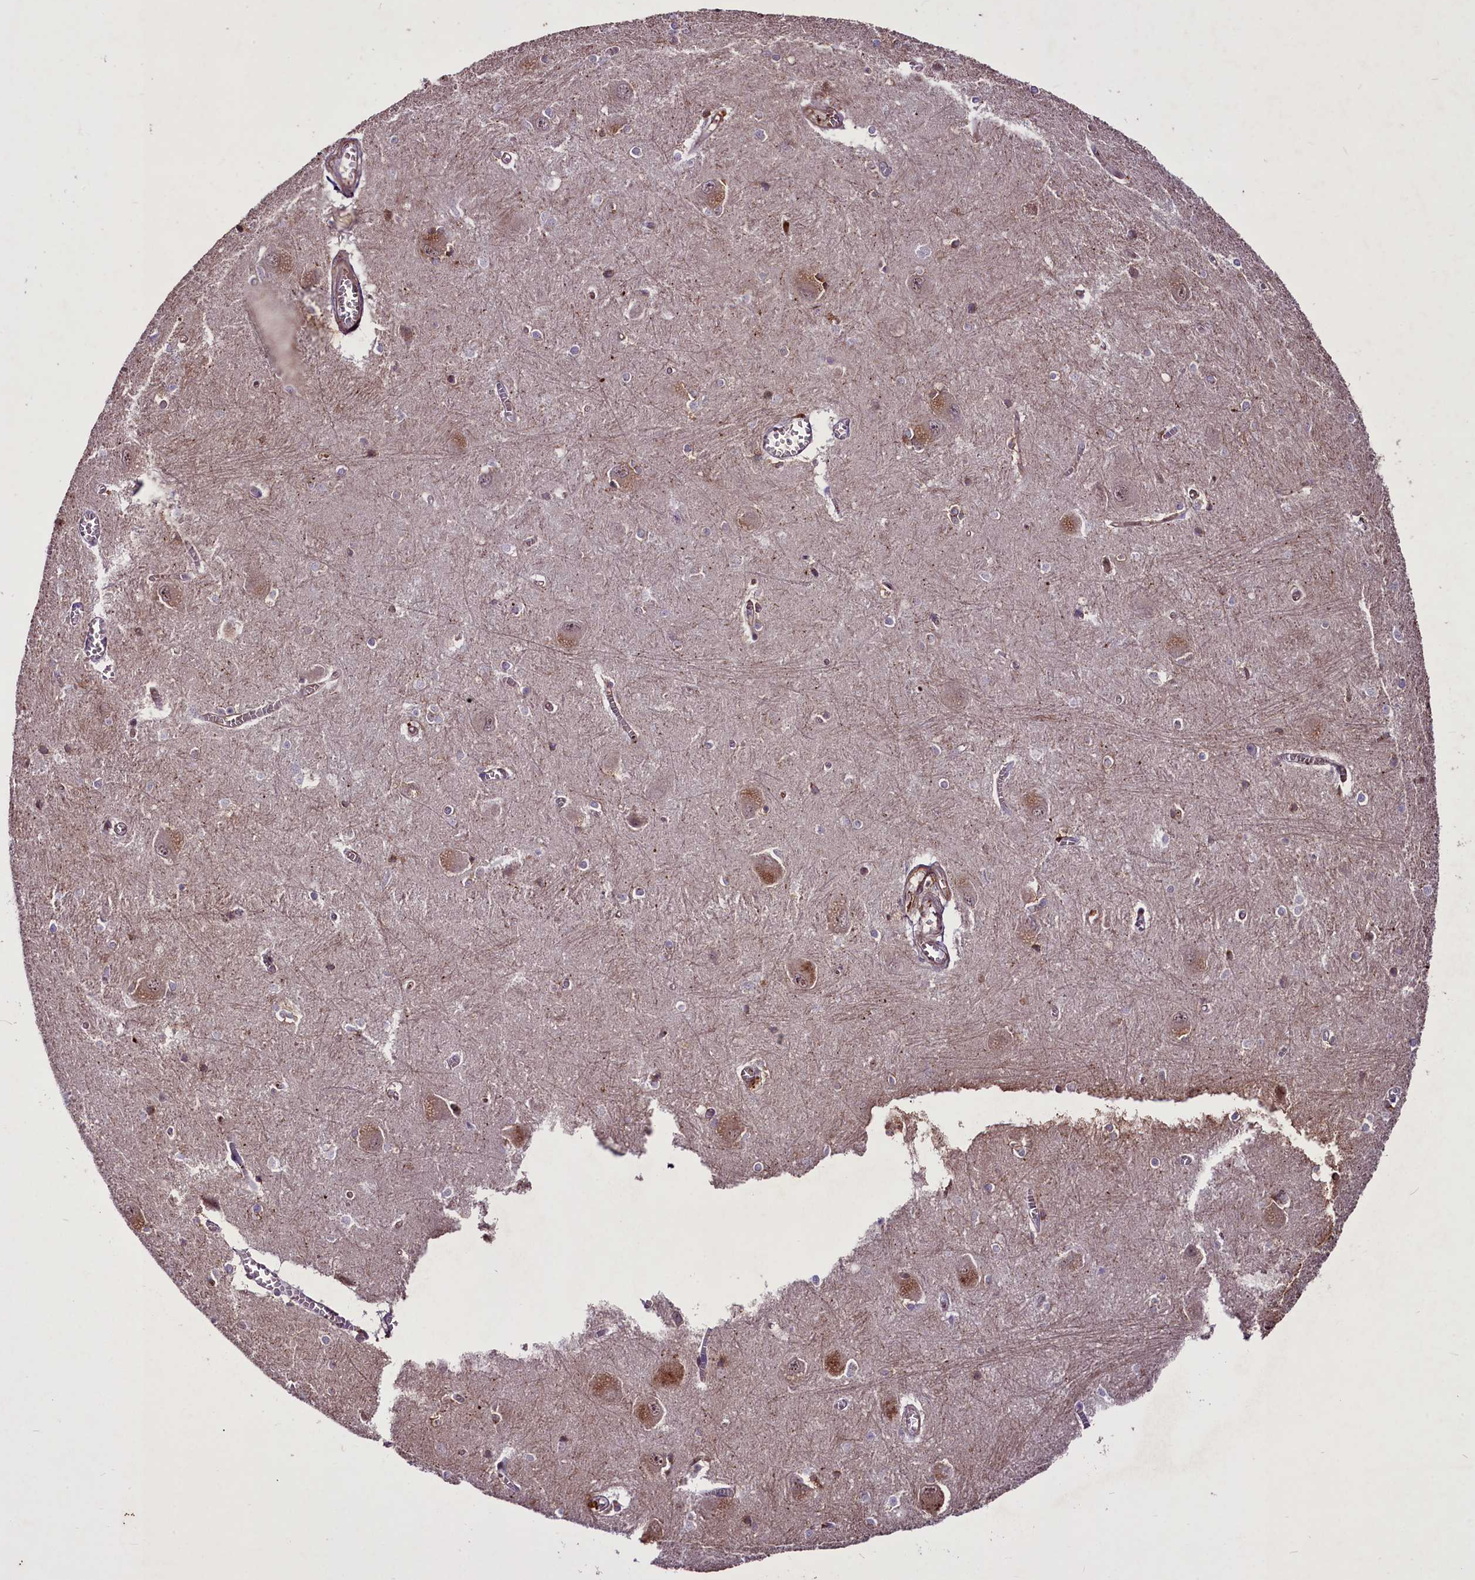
{"staining": {"intensity": "moderate", "quantity": "<25%", "location": "cytoplasmic/membranous"}, "tissue": "caudate", "cell_type": "Glial cells", "image_type": "normal", "snomed": [{"axis": "morphology", "description": "Normal tissue, NOS"}, {"axis": "topography", "description": "Lateral ventricle wall"}], "caption": "Immunohistochemical staining of unremarkable caudate shows moderate cytoplasmic/membranous protein expression in about <25% of glial cells. The staining was performed using DAB to visualize the protein expression in brown, while the nuclei were stained in blue with hematoxylin (Magnification: 20x).", "gene": "SUSD3", "patient": {"sex": "male", "age": 37}}